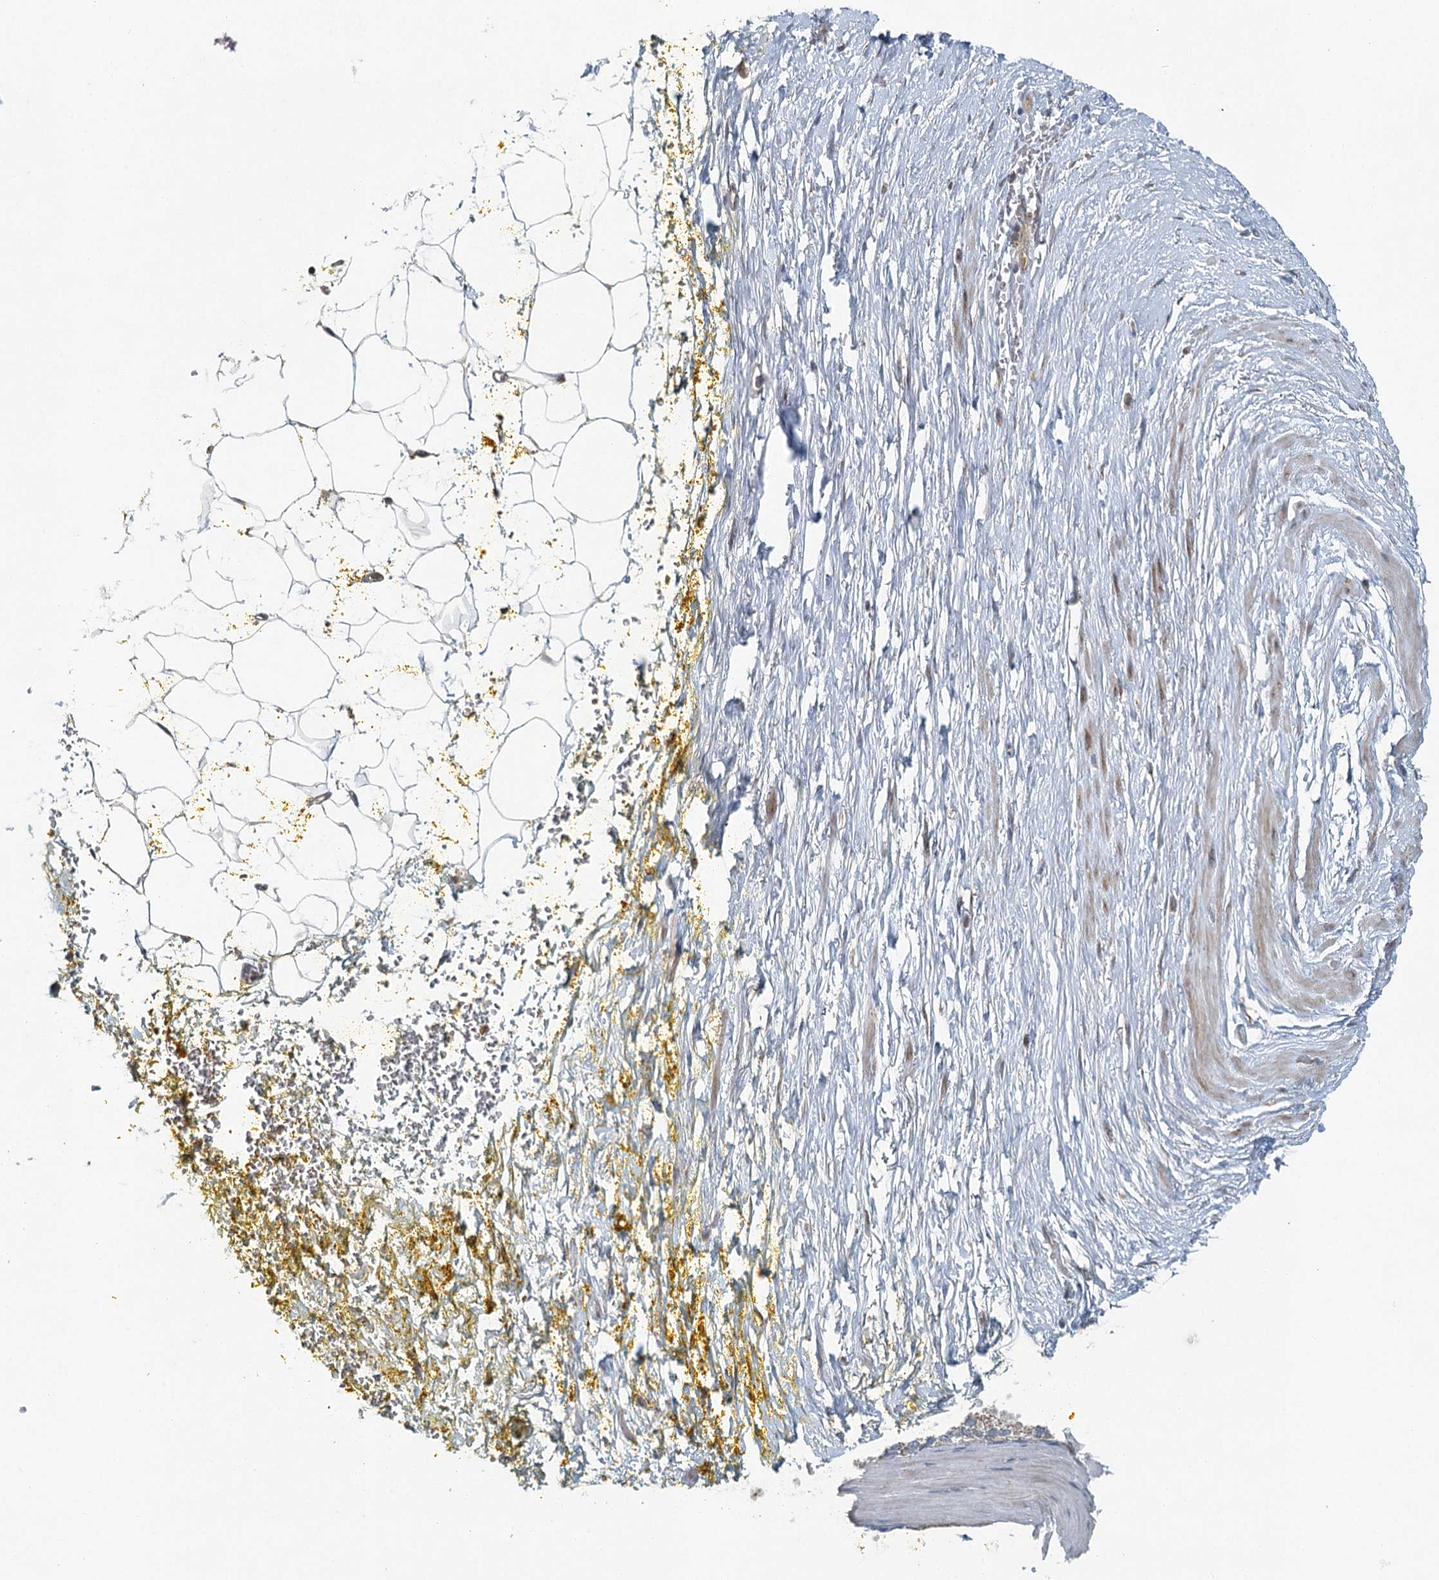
{"staining": {"intensity": "negative", "quantity": "none", "location": "none"}, "tissue": "adipose tissue", "cell_type": "Adipocytes", "image_type": "normal", "snomed": [{"axis": "morphology", "description": "Normal tissue, NOS"}, {"axis": "morphology", "description": "Adenocarcinoma, Low grade"}, {"axis": "topography", "description": "Prostate"}, {"axis": "topography", "description": "Peripheral nerve tissue"}], "caption": "The immunohistochemistry image has no significant expression in adipocytes of adipose tissue.", "gene": "SKIC3", "patient": {"sex": "male", "age": 63}}